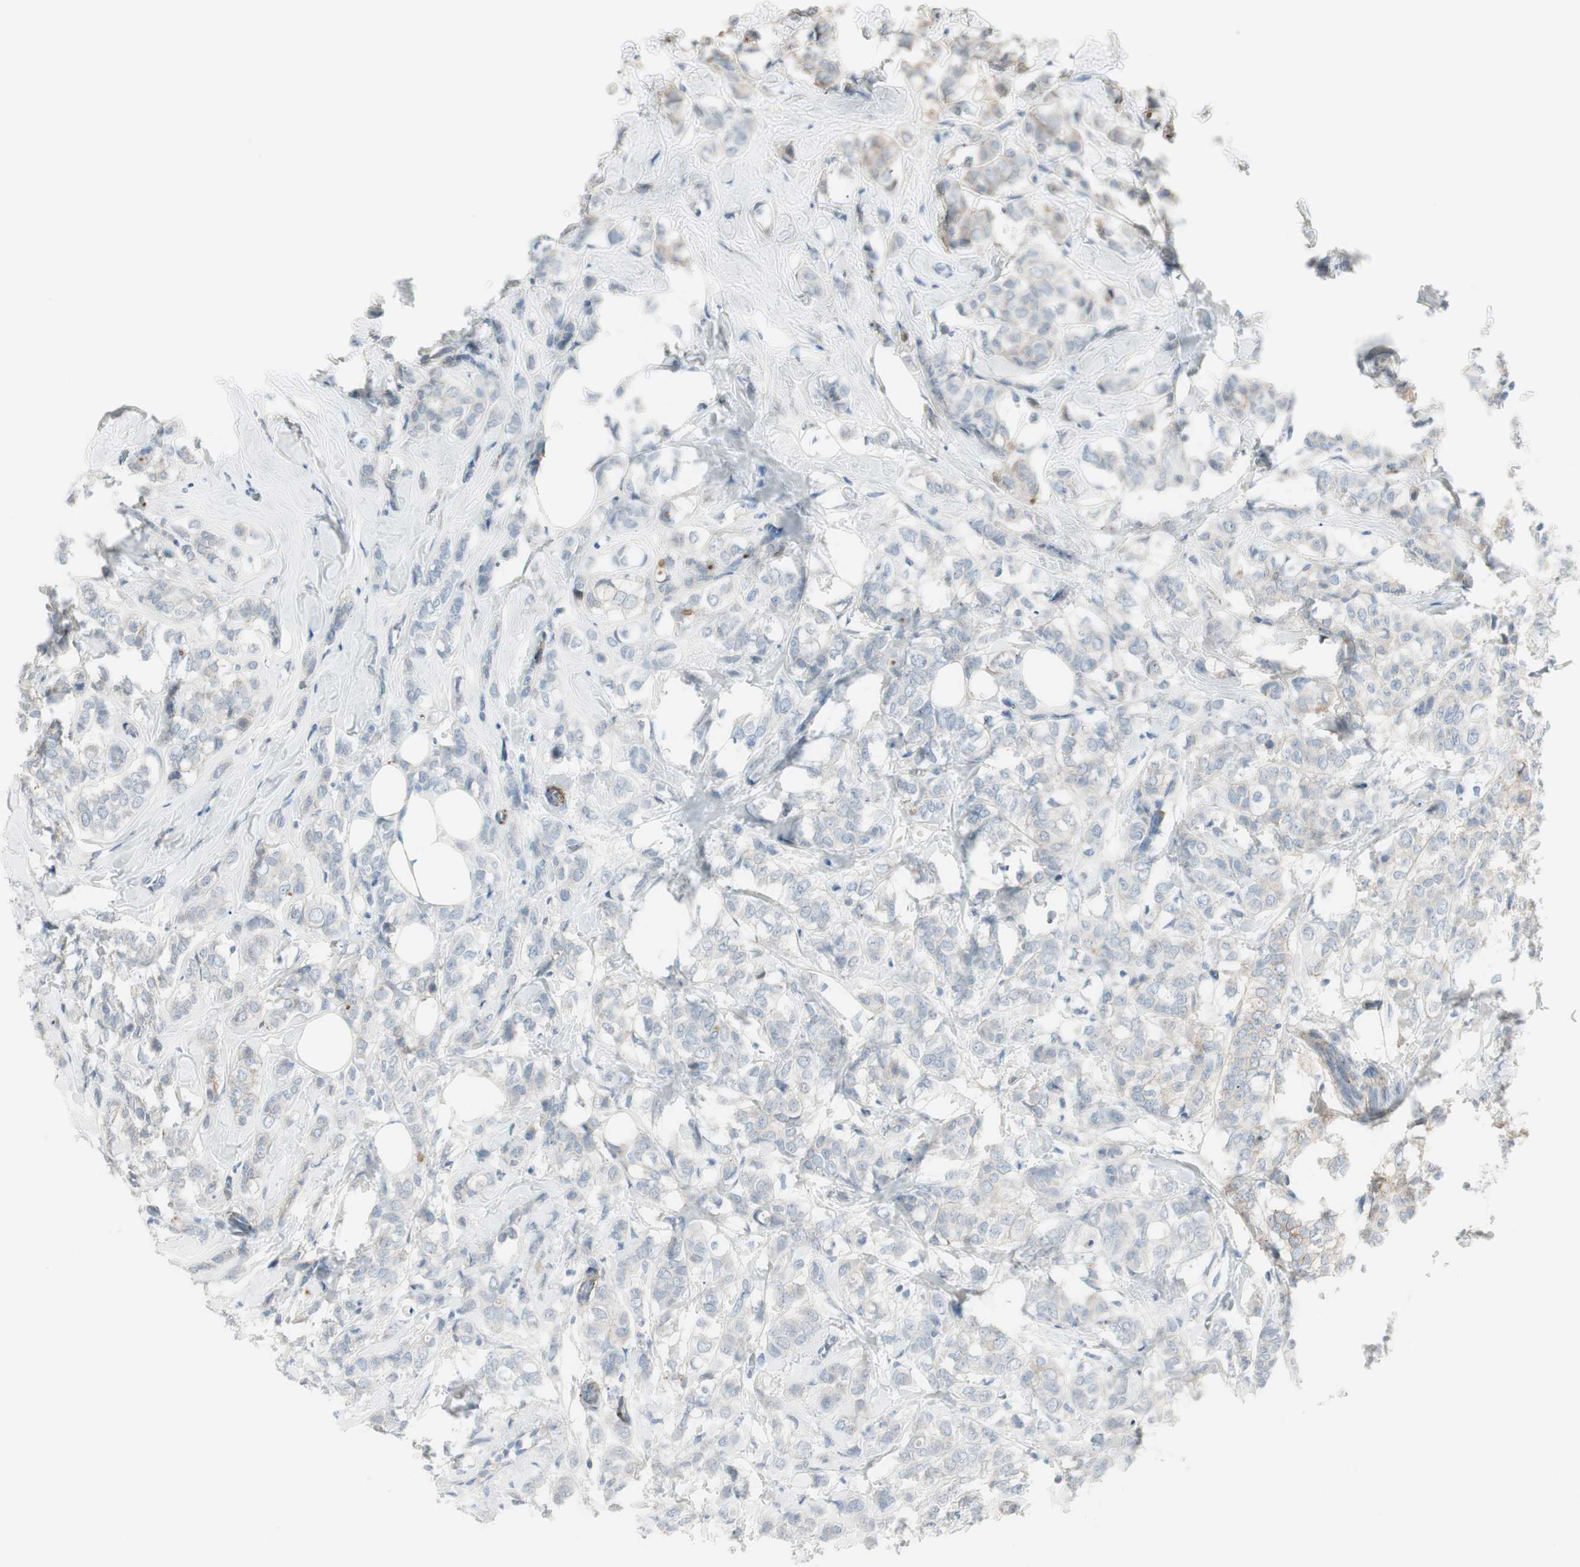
{"staining": {"intensity": "weak", "quantity": "<25%", "location": "cytoplasmic/membranous"}, "tissue": "breast cancer", "cell_type": "Tumor cells", "image_type": "cancer", "snomed": [{"axis": "morphology", "description": "Lobular carcinoma"}, {"axis": "topography", "description": "Breast"}], "caption": "Immunohistochemistry (IHC) of breast cancer (lobular carcinoma) reveals no staining in tumor cells.", "gene": "CACNA2D1", "patient": {"sex": "female", "age": 60}}